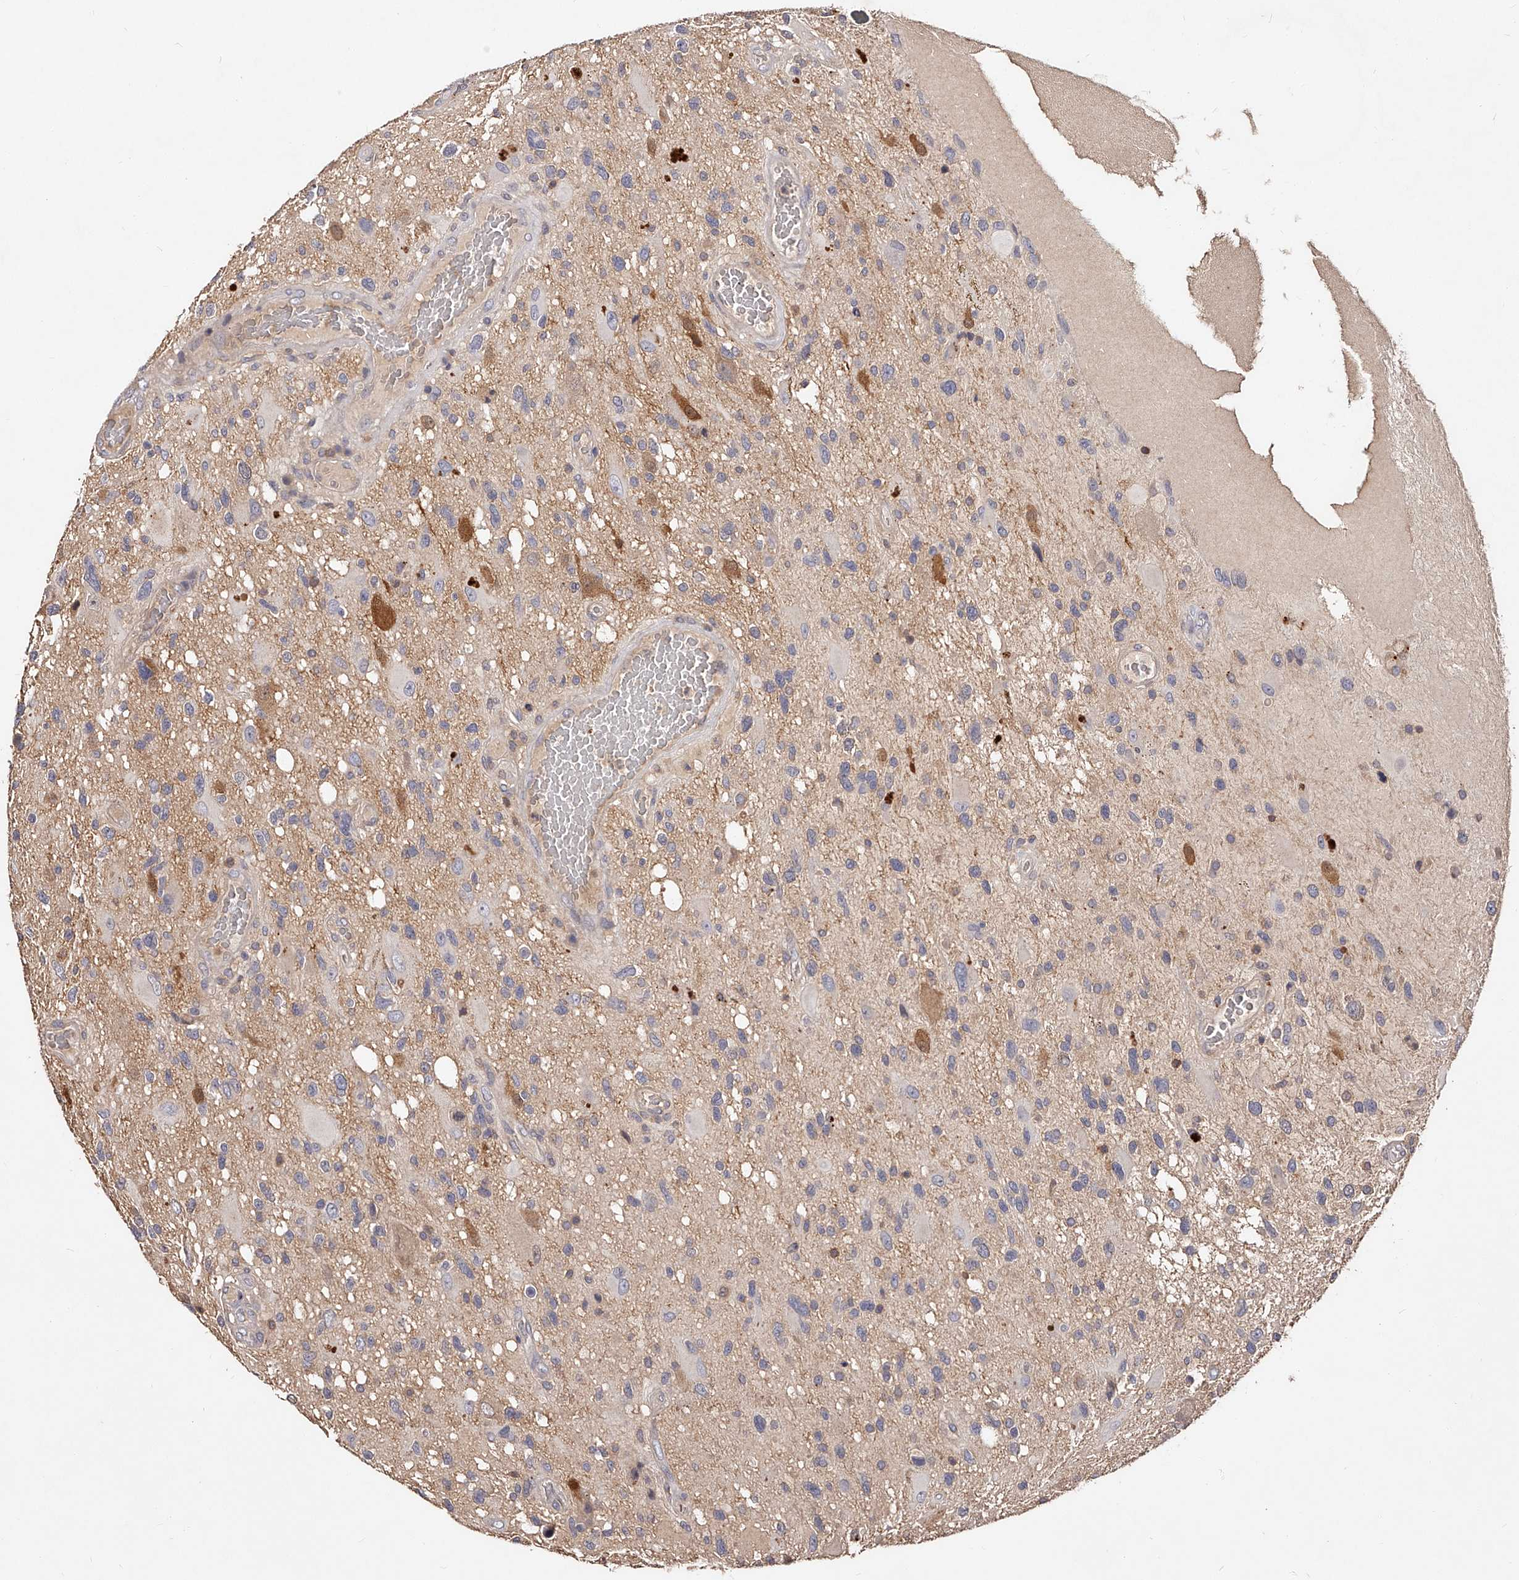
{"staining": {"intensity": "negative", "quantity": "none", "location": "none"}, "tissue": "glioma", "cell_type": "Tumor cells", "image_type": "cancer", "snomed": [{"axis": "morphology", "description": "Glioma, malignant, High grade"}, {"axis": "topography", "description": "Brain"}], "caption": "Malignant glioma (high-grade) was stained to show a protein in brown. There is no significant positivity in tumor cells. (DAB immunohistochemistry with hematoxylin counter stain).", "gene": "PHACTR1", "patient": {"sex": "male", "age": 33}}